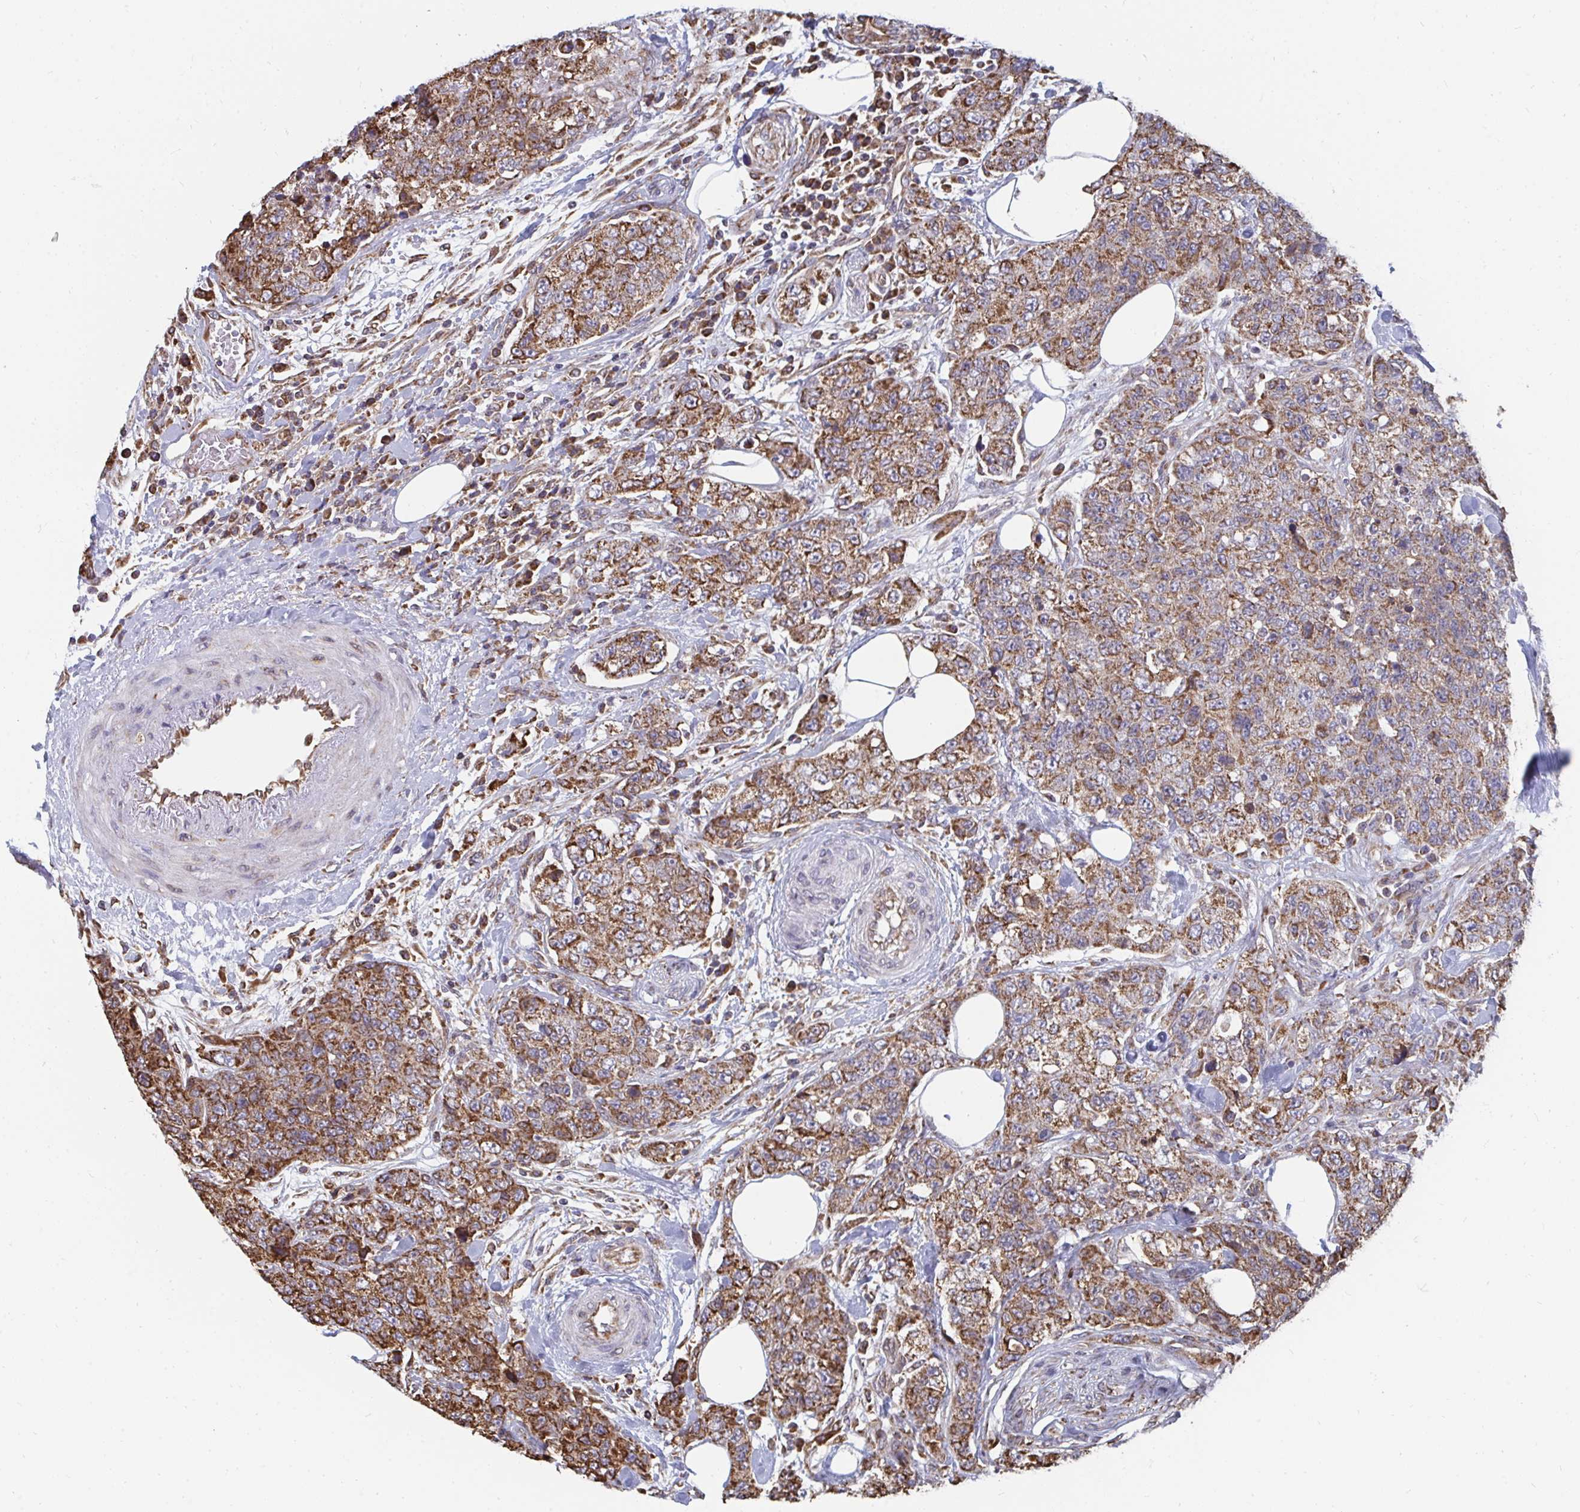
{"staining": {"intensity": "strong", "quantity": ">75%", "location": "cytoplasmic/membranous"}, "tissue": "urothelial cancer", "cell_type": "Tumor cells", "image_type": "cancer", "snomed": [{"axis": "morphology", "description": "Urothelial carcinoma, High grade"}, {"axis": "topography", "description": "Urinary bladder"}], "caption": "A histopathology image of human urothelial cancer stained for a protein reveals strong cytoplasmic/membranous brown staining in tumor cells. (DAB (3,3'-diaminobenzidine) IHC with brightfield microscopy, high magnification).", "gene": "ELAVL1", "patient": {"sex": "female", "age": 78}}